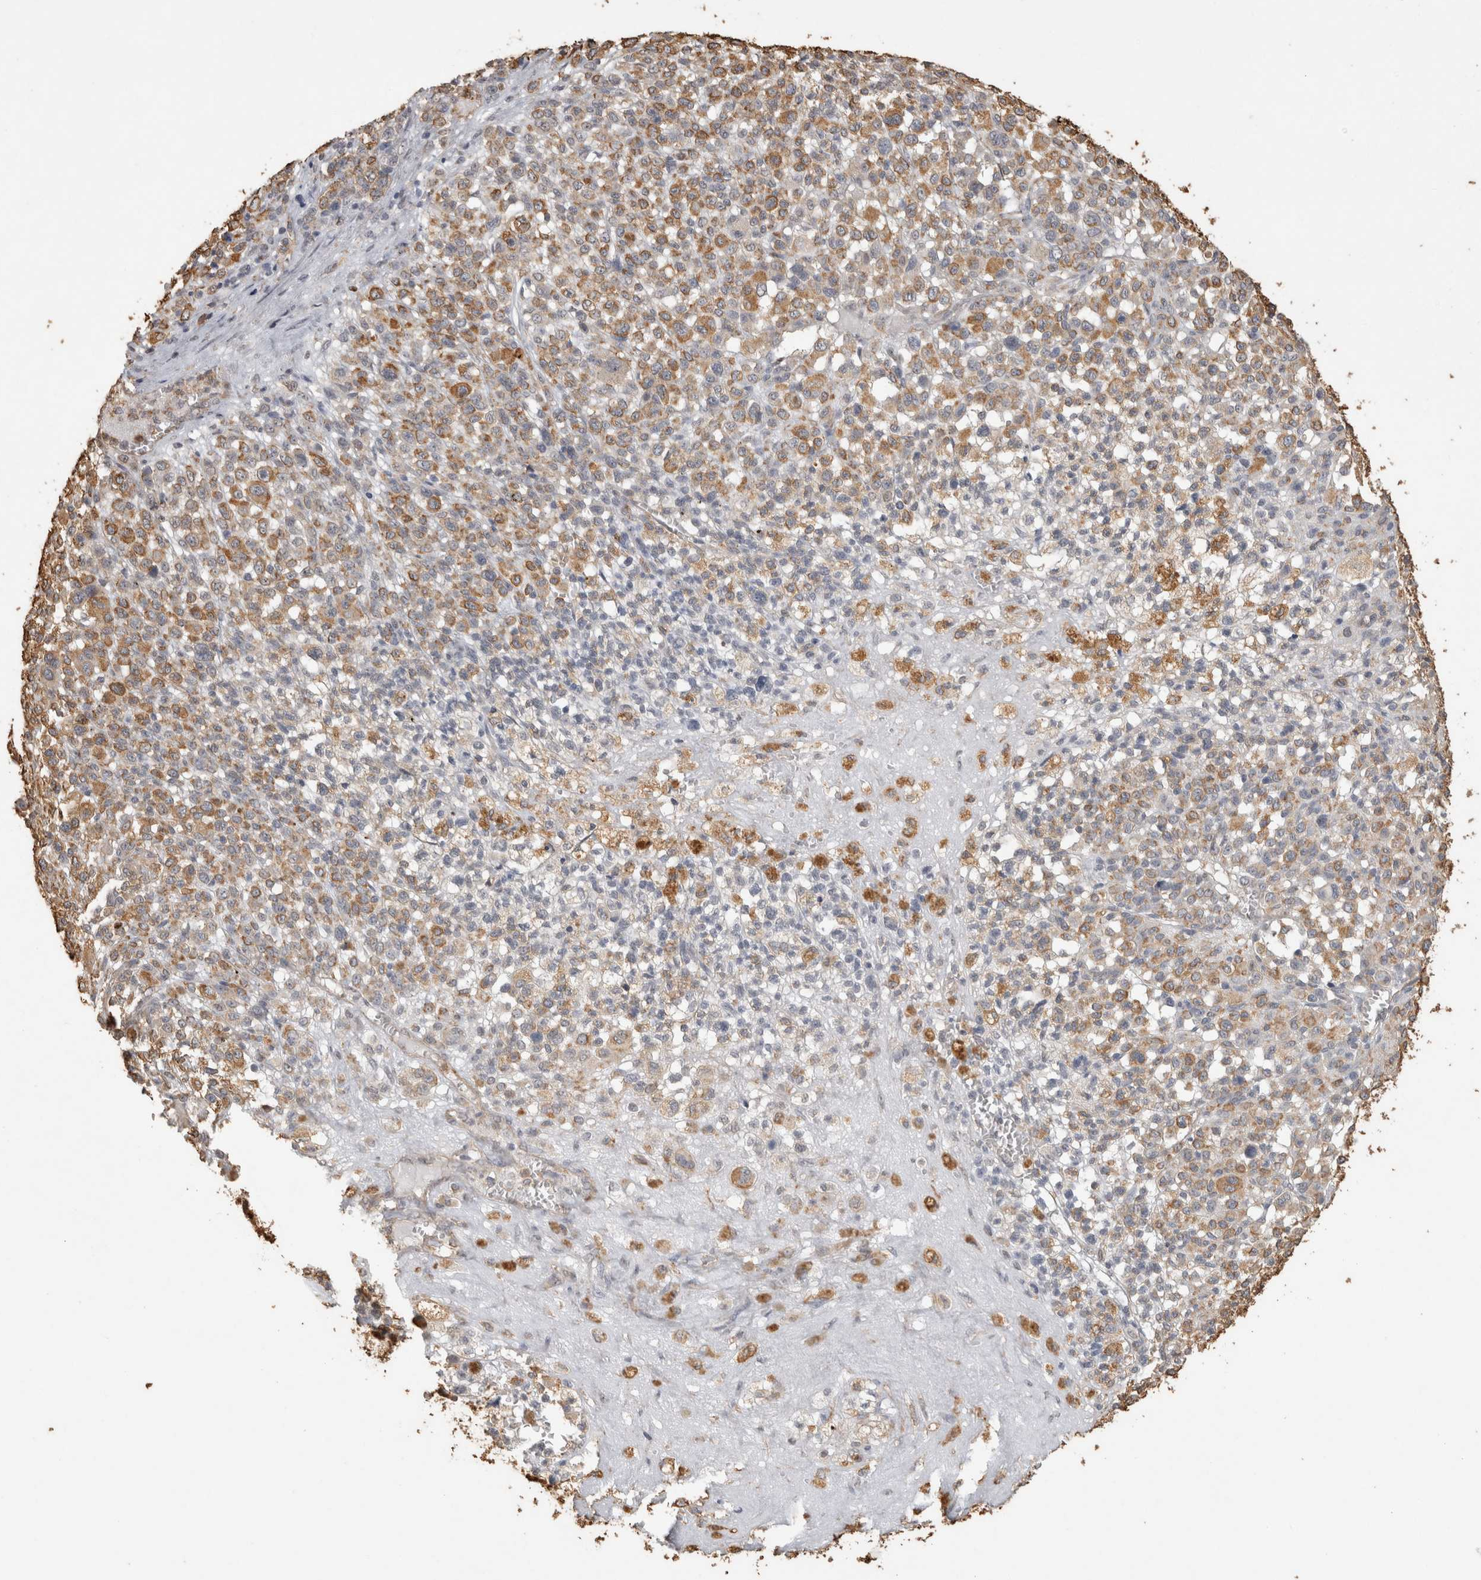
{"staining": {"intensity": "moderate", "quantity": "25%-75%", "location": "cytoplasmic/membranous"}, "tissue": "melanoma", "cell_type": "Tumor cells", "image_type": "cancer", "snomed": [{"axis": "morphology", "description": "Malignant melanoma, Metastatic site"}, {"axis": "topography", "description": "Skin"}], "caption": "Immunohistochemistry histopathology image of human melanoma stained for a protein (brown), which displays medium levels of moderate cytoplasmic/membranous expression in approximately 25%-75% of tumor cells.", "gene": "REPS2", "patient": {"sex": "female", "age": 74}}